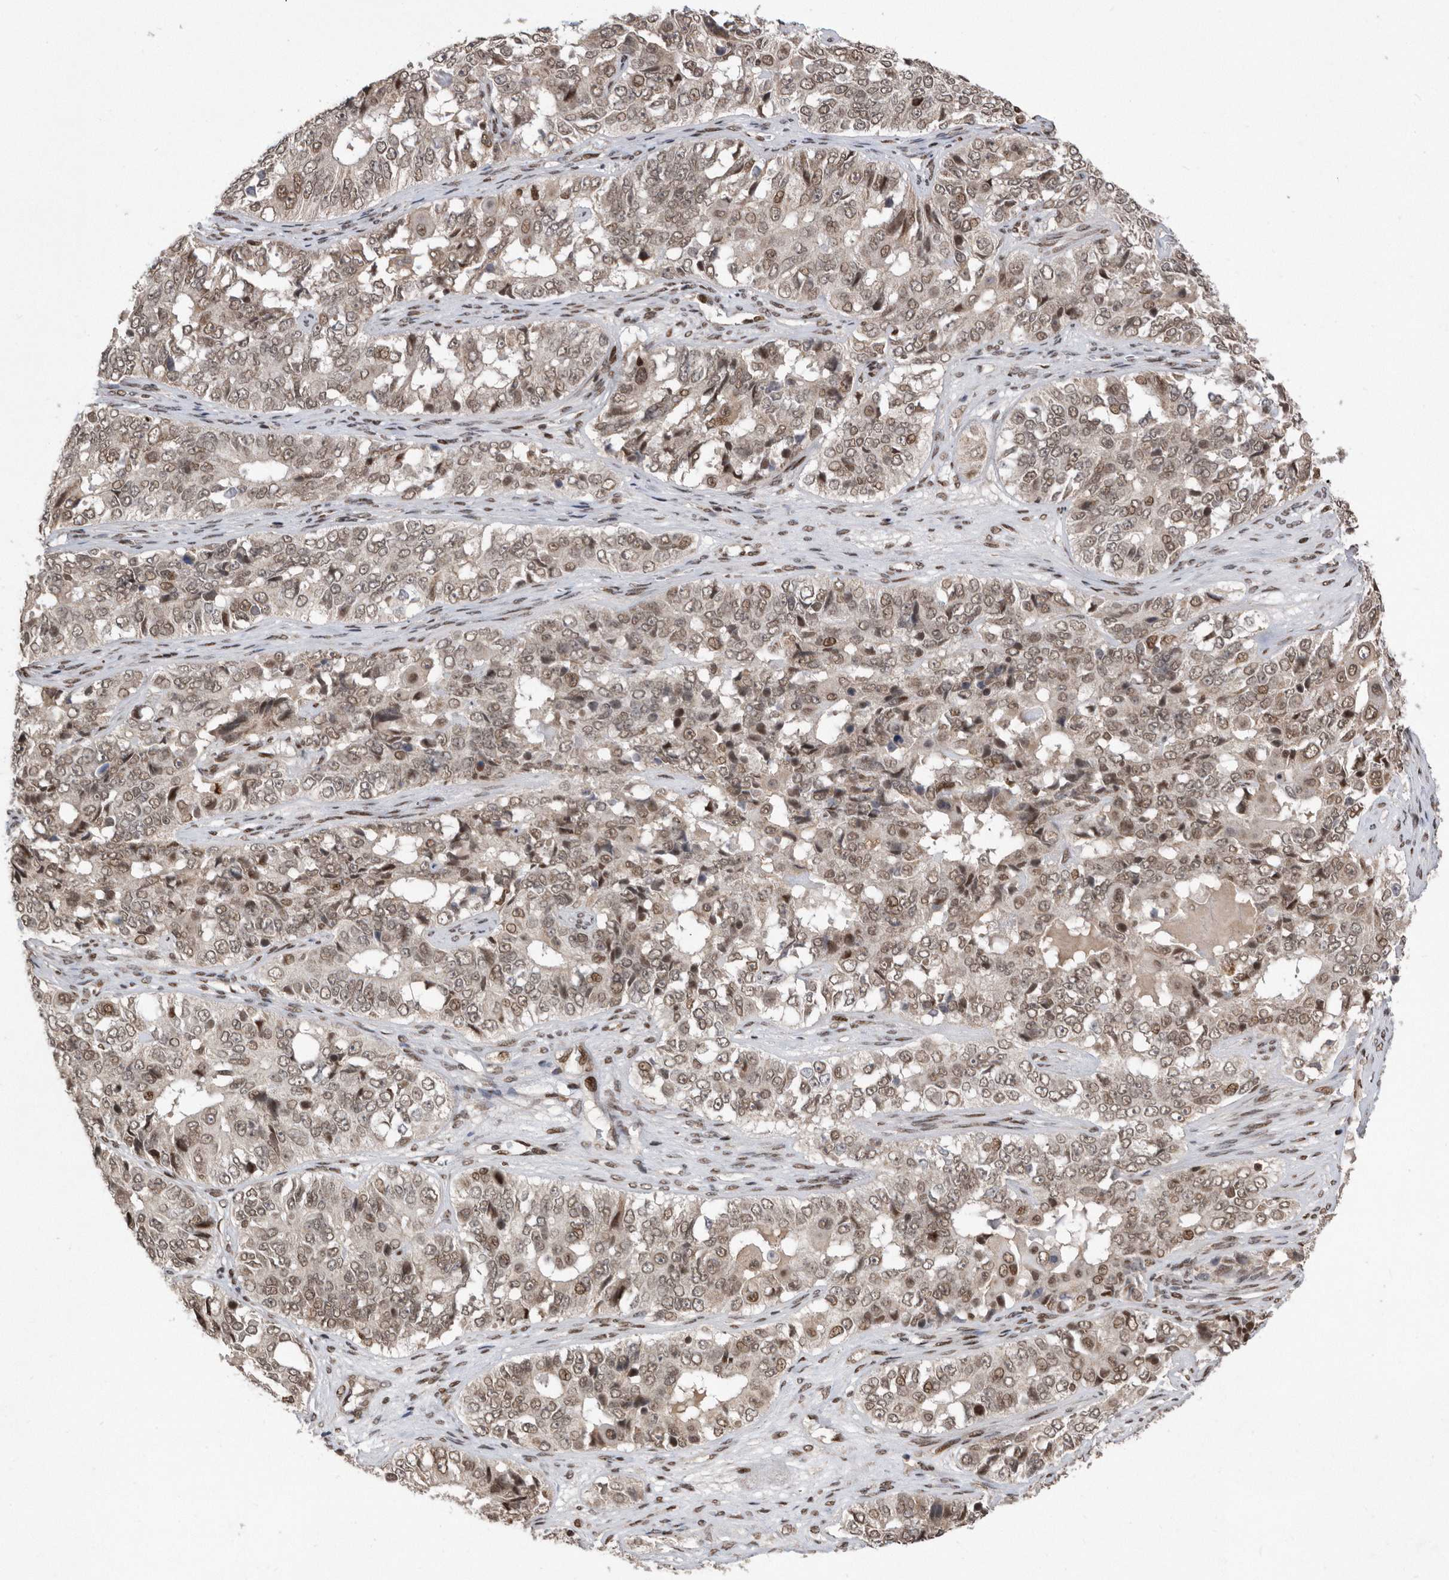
{"staining": {"intensity": "weak", "quantity": ">75%", "location": "nuclear"}, "tissue": "ovarian cancer", "cell_type": "Tumor cells", "image_type": "cancer", "snomed": [{"axis": "morphology", "description": "Carcinoma, endometroid"}, {"axis": "topography", "description": "Ovary"}], "caption": "Weak nuclear positivity is identified in about >75% of tumor cells in ovarian endometroid carcinoma.", "gene": "TDRD3", "patient": {"sex": "female", "age": 51}}